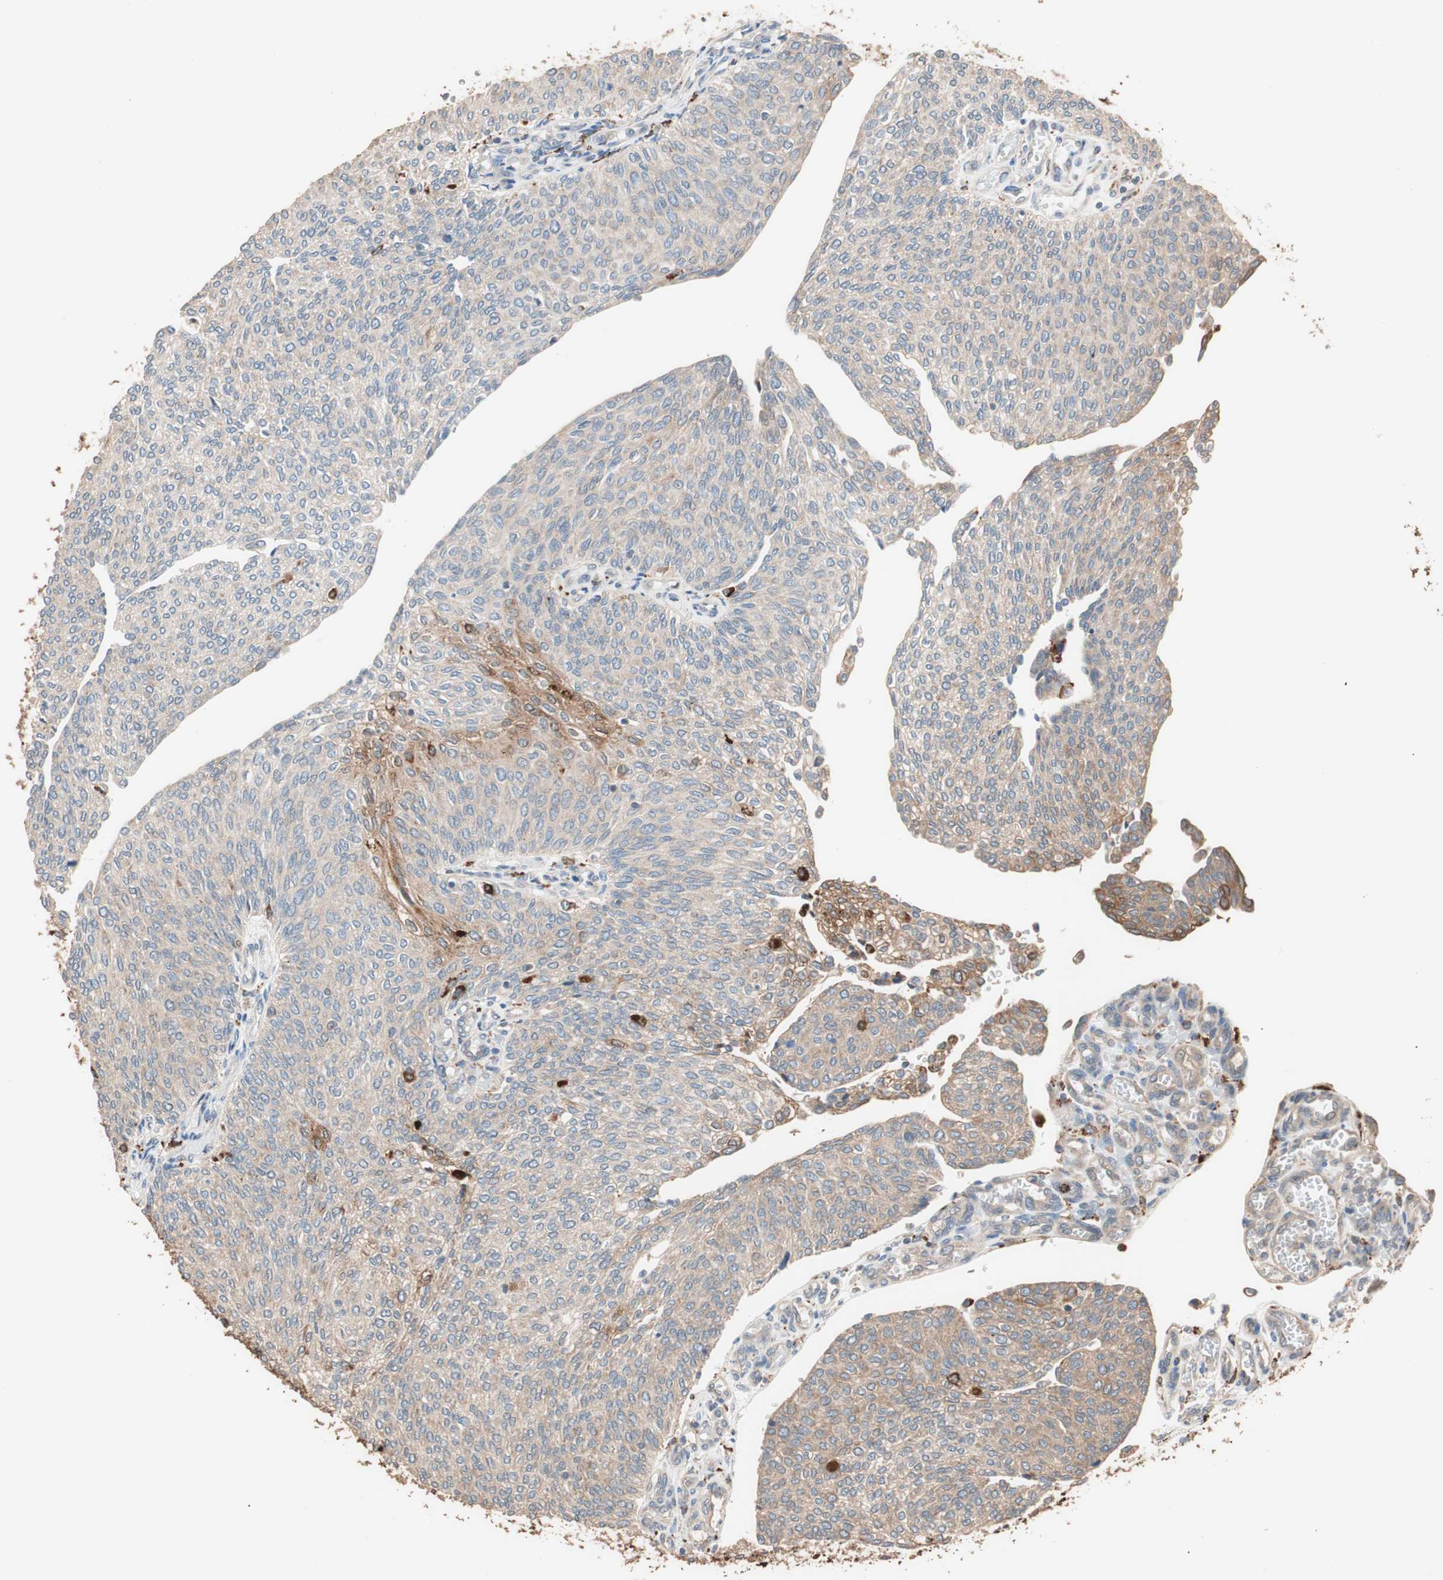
{"staining": {"intensity": "weak", "quantity": "25%-75%", "location": "cytoplasmic/membranous"}, "tissue": "urothelial cancer", "cell_type": "Tumor cells", "image_type": "cancer", "snomed": [{"axis": "morphology", "description": "Urothelial carcinoma, Low grade"}, {"axis": "topography", "description": "Urinary bladder"}], "caption": "This histopathology image displays immunohistochemistry staining of urothelial cancer, with low weak cytoplasmic/membranous expression in approximately 25%-75% of tumor cells.", "gene": "CCT3", "patient": {"sex": "female", "age": 79}}